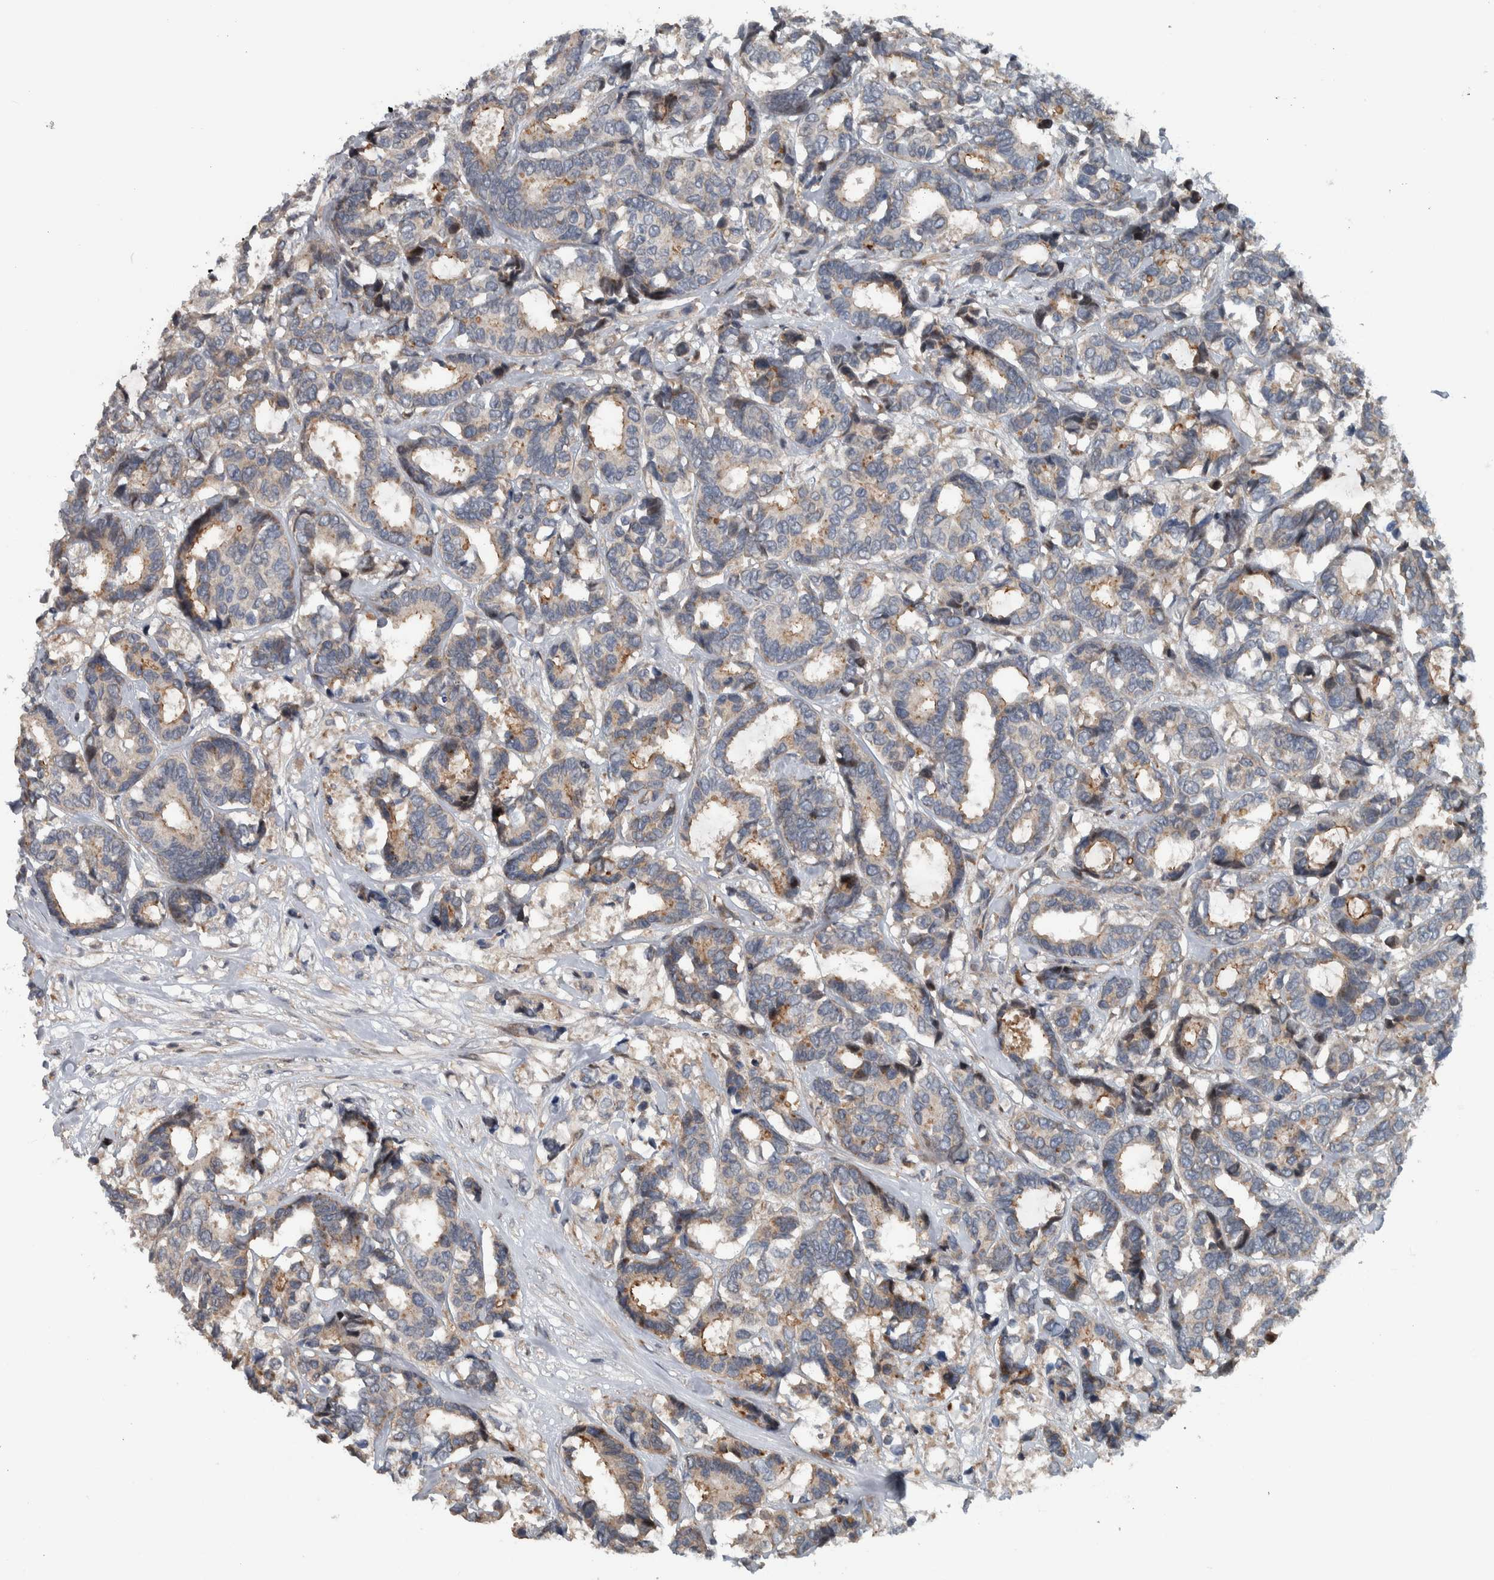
{"staining": {"intensity": "moderate", "quantity": "25%-75%", "location": "cytoplasmic/membranous"}, "tissue": "breast cancer", "cell_type": "Tumor cells", "image_type": "cancer", "snomed": [{"axis": "morphology", "description": "Duct carcinoma"}, {"axis": "topography", "description": "Breast"}], "caption": "Immunohistochemistry (DAB) staining of human breast cancer (invasive ductal carcinoma) reveals moderate cytoplasmic/membranous protein positivity in about 25%-75% of tumor cells. (IHC, brightfield microscopy, high magnification).", "gene": "BAIAP2L1", "patient": {"sex": "female", "age": 87}}